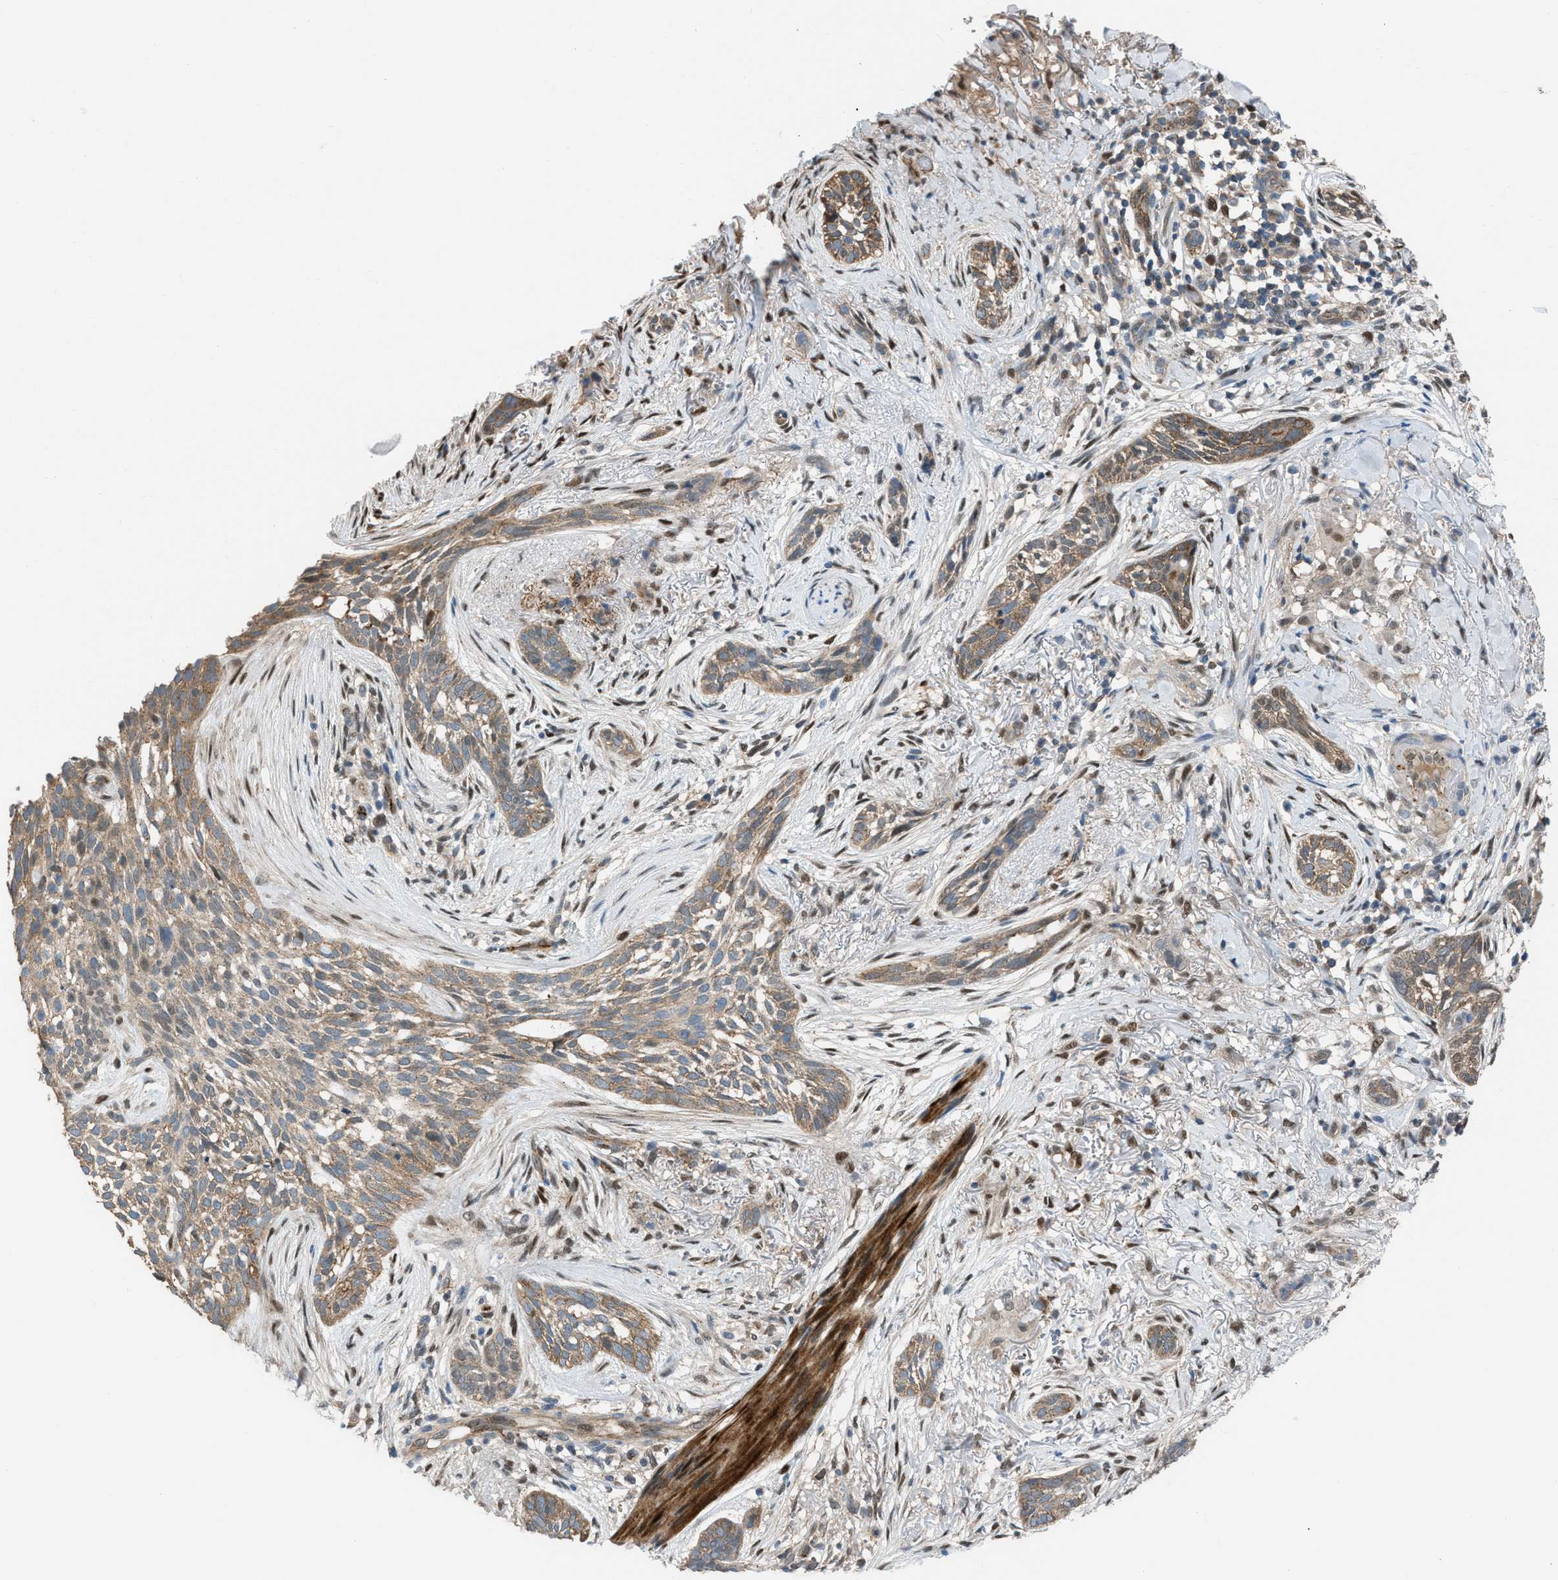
{"staining": {"intensity": "weak", "quantity": ">75%", "location": "cytoplasmic/membranous"}, "tissue": "skin cancer", "cell_type": "Tumor cells", "image_type": "cancer", "snomed": [{"axis": "morphology", "description": "Basal cell carcinoma"}, {"axis": "topography", "description": "Skin"}], "caption": "Immunohistochemistry histopathology image of human skin basal cell carcinoma stained for a protein (brown), which reveals low levels of weak cytoplasmic/membranous positivity in approximately >75% of tumor cells.", "gene": "CRTC1", "patient": {"sex": "female", "age": 88}}